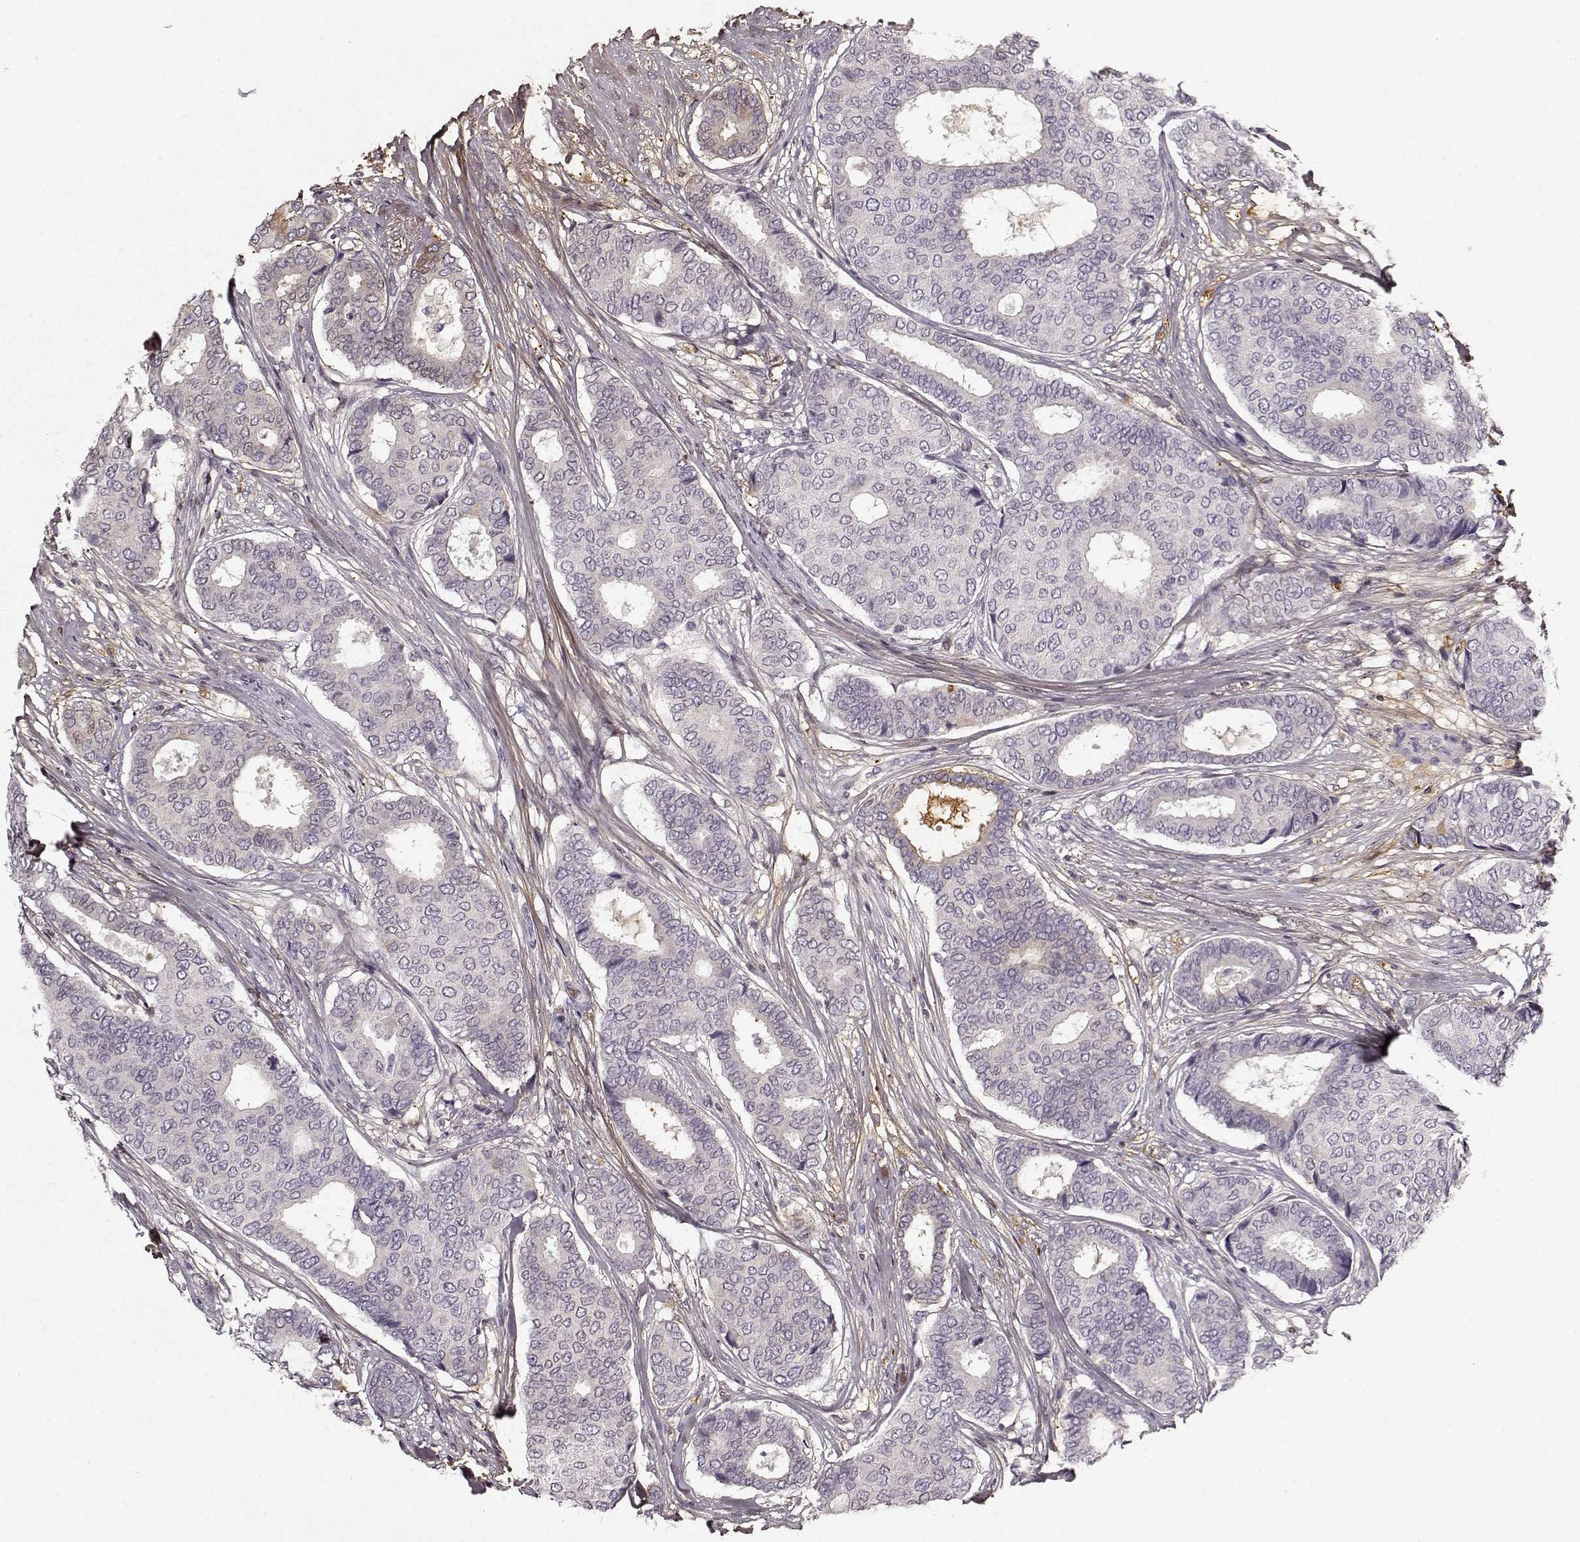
{"staining": {"intensity": "moderate", "quantity": "<25%", "location": "cytoplasmic/membranous"}, "tissue": "breast cancer", "cell_type": "Tumor cells", "image_type": "cancer", "snomed": [{"axis": "morphology", "description": "Duct carcinoma"}, {"axis": "topography", "description": "Breast"}], "caption": "Immunohistochemistry staining of breast invasive ductal carcinoma, which shows low levels of moderate cytoplasmic/membranous positivity in about <25% of tumor cells indicating moderate cytoplasmic/membranous protein positivity. The staining was performed using DAB (brown) for protein detection and nuclei were counterstained in hematoxylin (blue).", "gene": "LUM", "patient": {"sex": "female", "age": 75}}